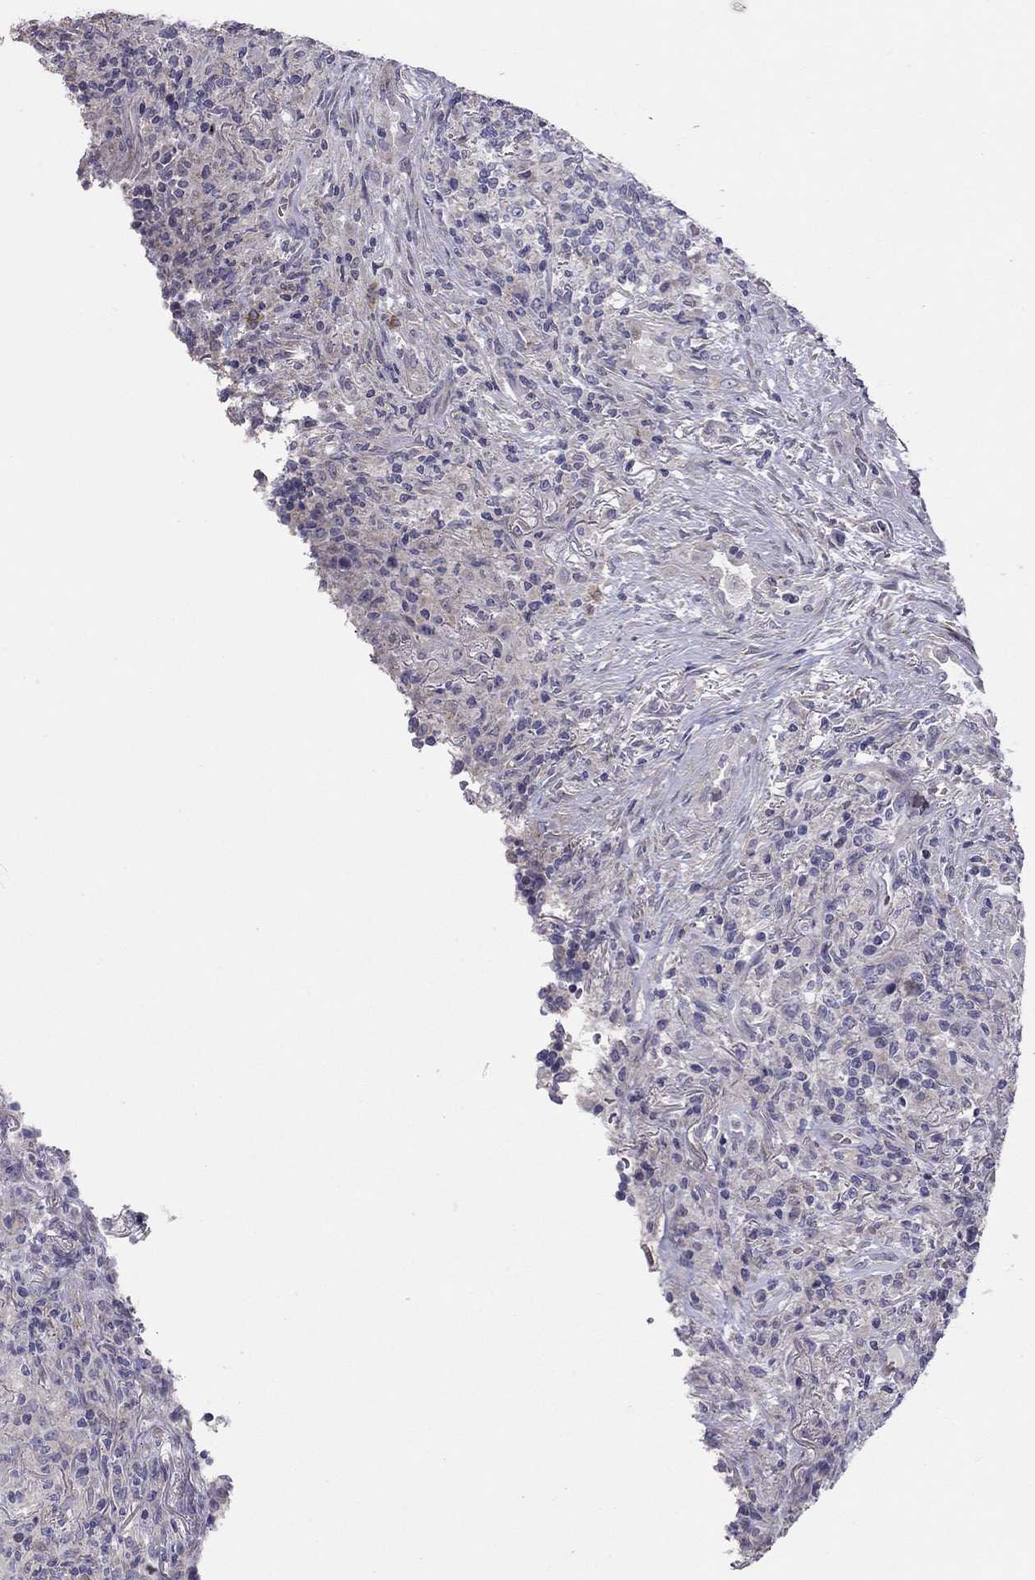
{"staining": {"intensity": "negative", "quantity": "none", "location": "none"}, "tissue": "lymphoma", "cell_type": "Tumor cells", "image_type": "cancer", "snomed": [{"axis": "morphology", "description": "Malignant lymphoma, non-Hodgkin's type, High grade"}, {"axis": "topography", "description": "Lung"}], "caption": "Immunohistochemistry (IHC) photomicrograph of lymphoma stained for a protein (brown), which exhibits no staining in tumor cells.", "gene": "SYTL2", "patient": {"sex": "male", "age": 79}}